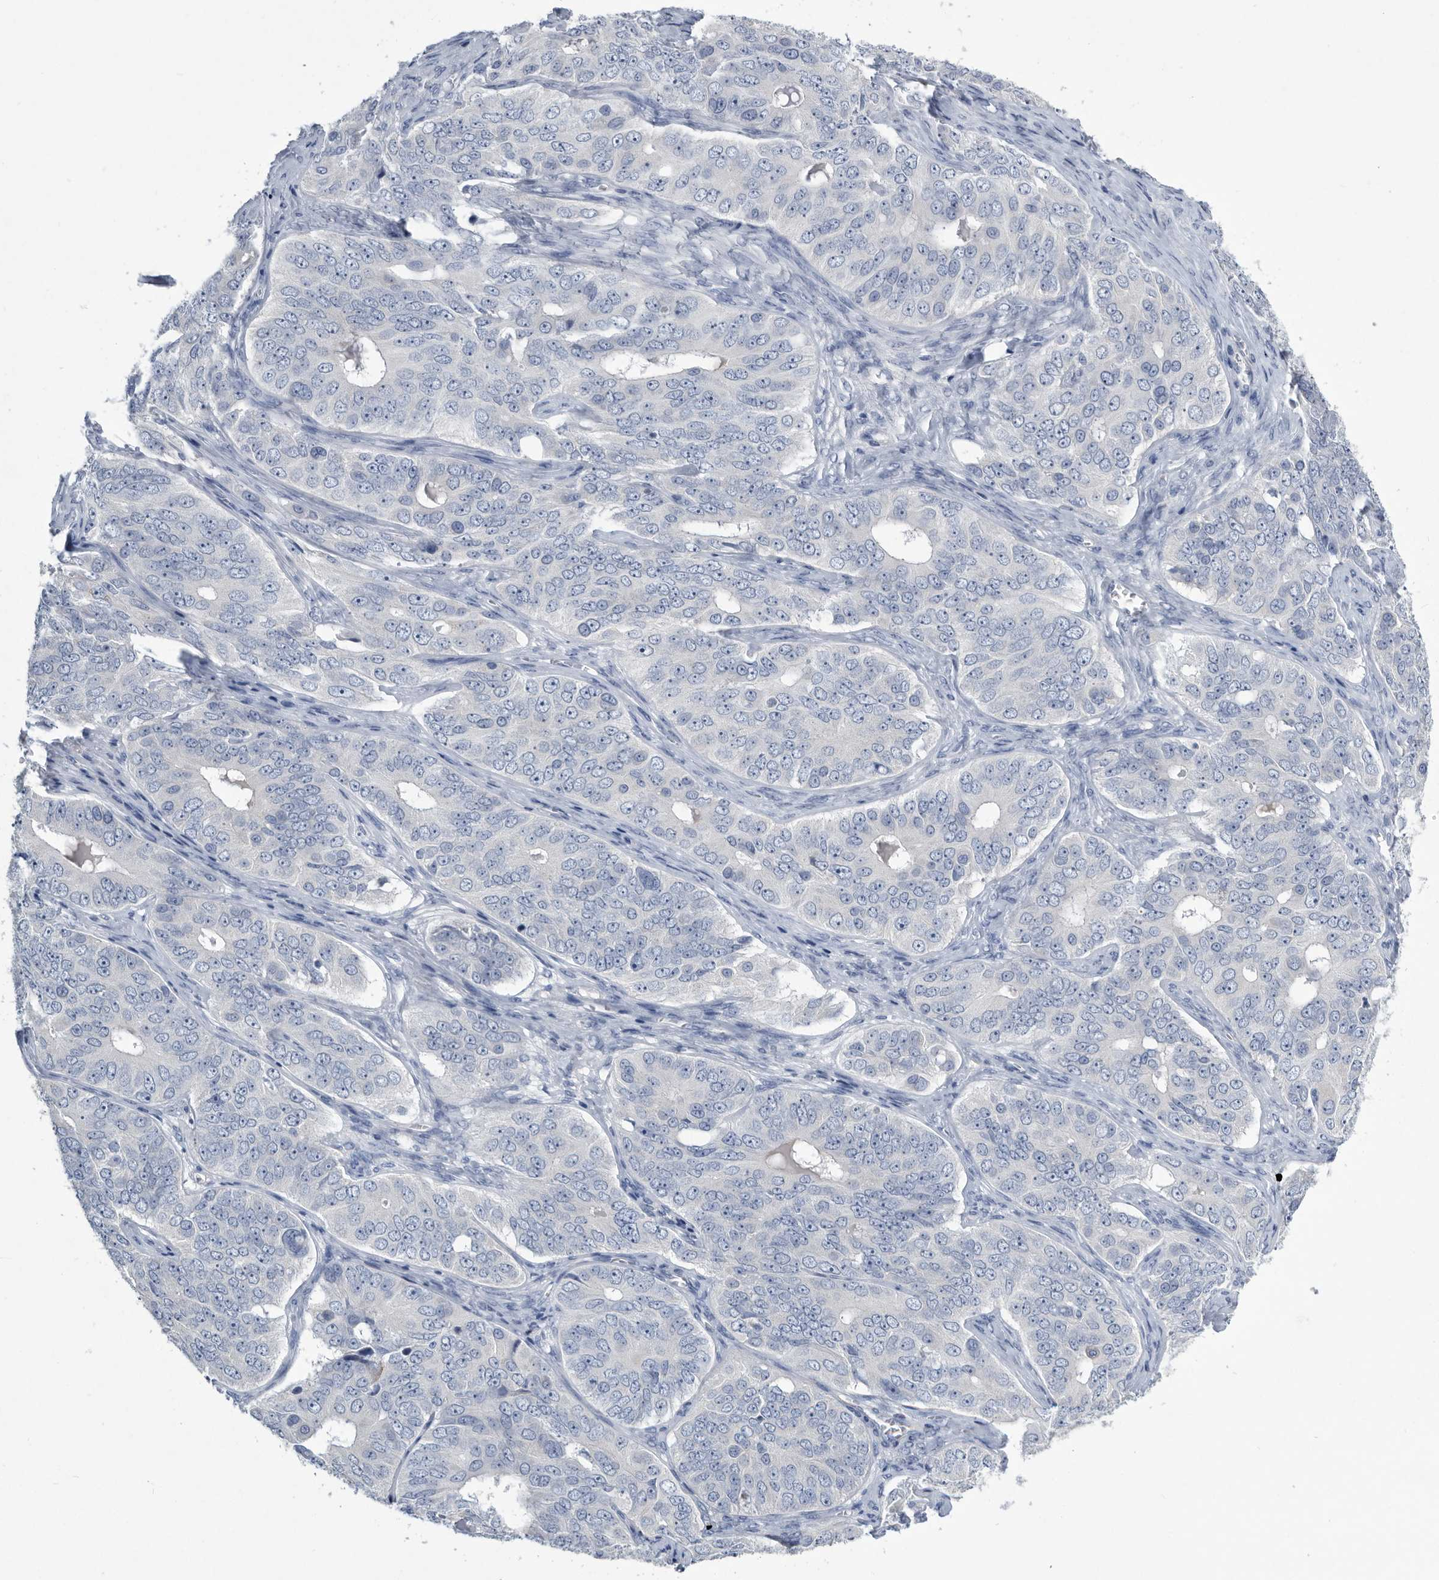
{"staining": {"intensity": "negative", "quantity": "none", "location": "none"}, "tissue": "ovarian cancer", "cell_type": "Tumor cells", "image_type": "cancer", "snomed": [{"axis": "morphology", "description": "Carcinoma, endometroid"}, {"axis": "topography", "description": "Ovary"}], "caption": "This is an IHC photomicrograph of ovarian endometroid carcinoma. There is no expression in tumor cells.", "gene": "BTBD6", "patient": {"sex": "female", "age": 51}}